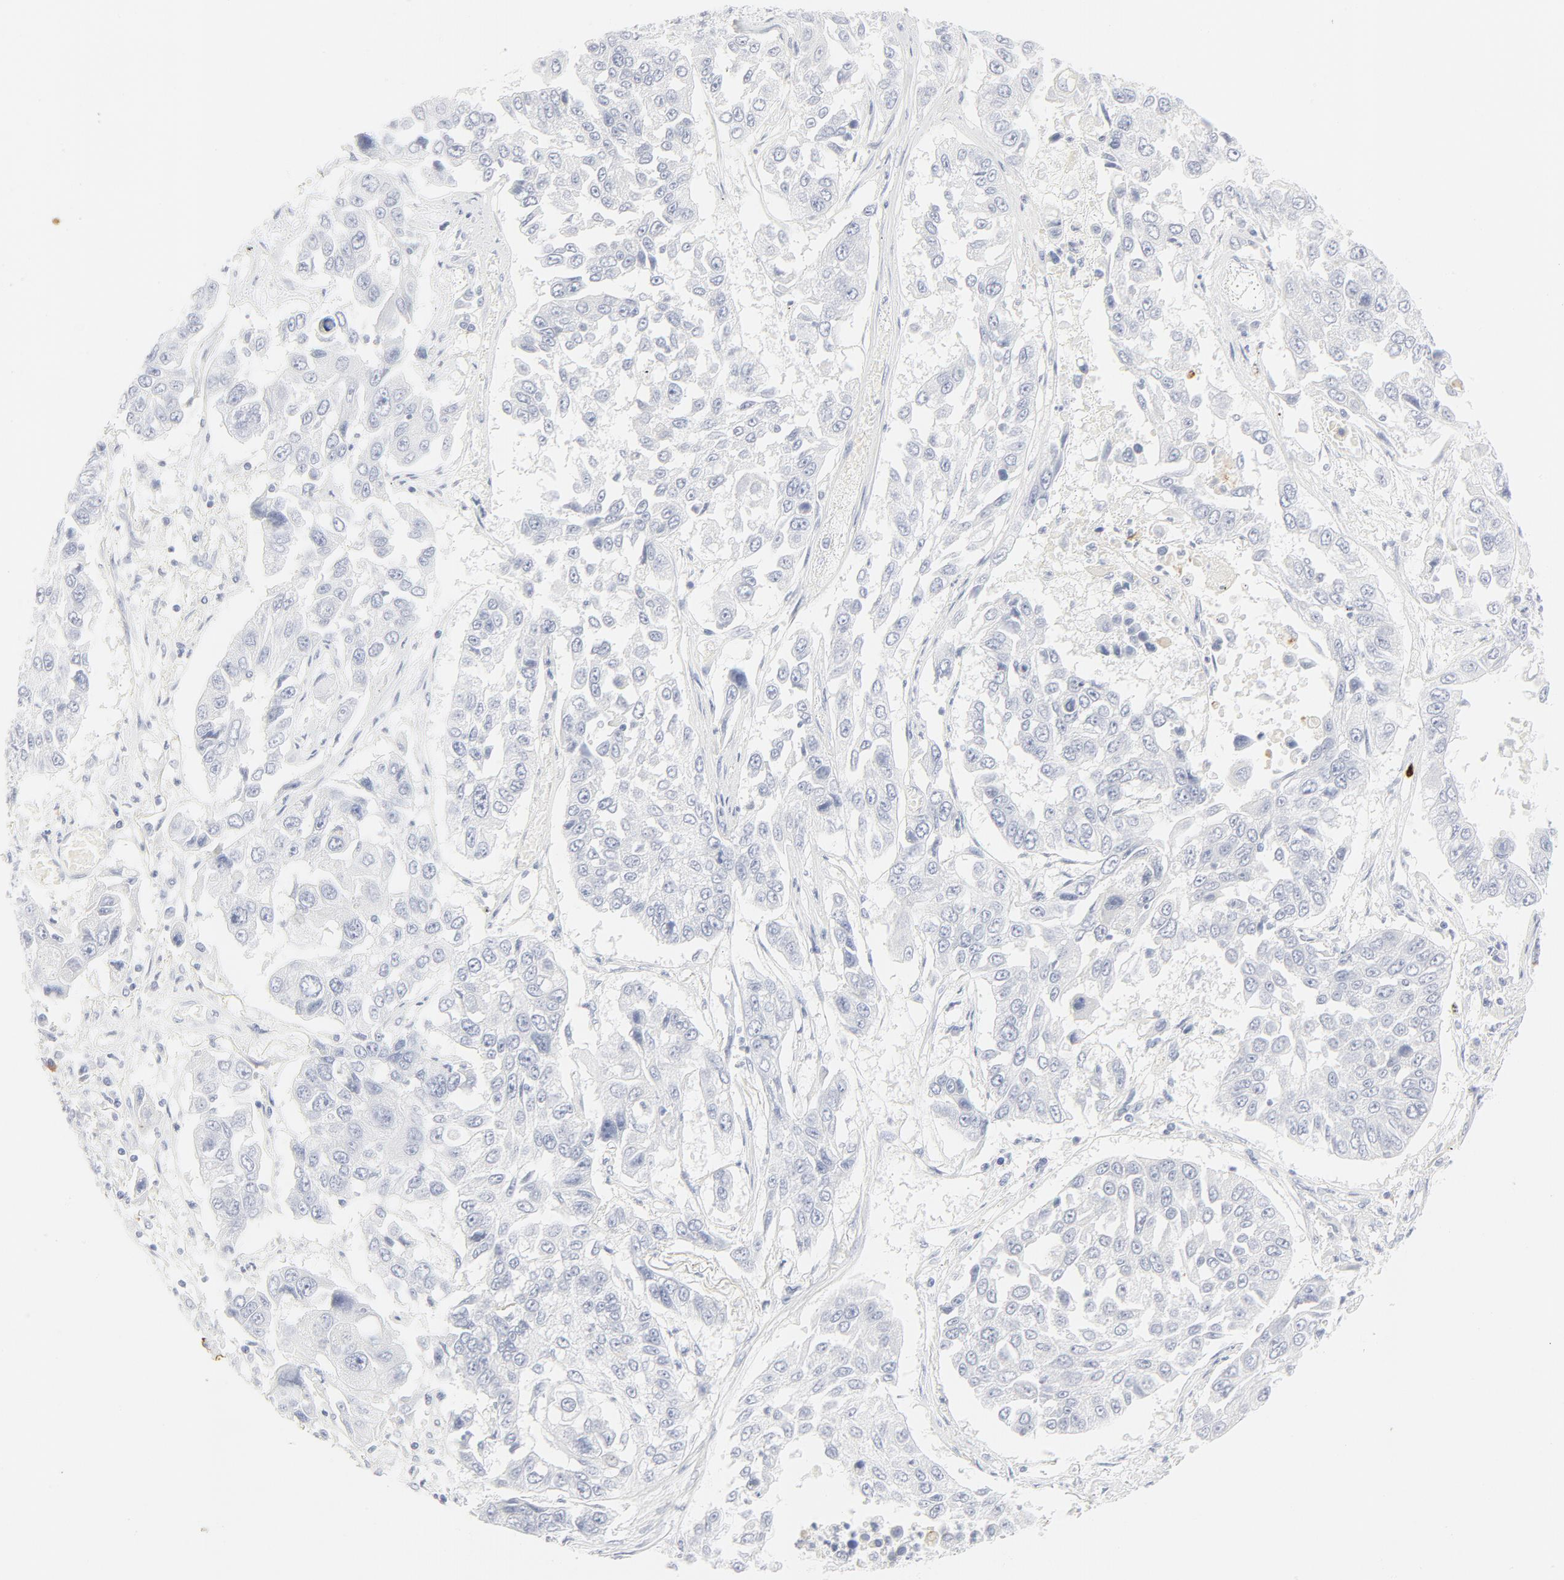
{"staining": {"intensity": "negative", "quantity": "none", "location": "none"}, "tissue": "lung cancer", "cell_type": "Tumor cells", "image_type": "cancer", "snomed": [{"axis": "morphology", "description": "Squamous cell carcinoma, NOS"}, {"axis": "topography", "description": "Lung"}], "caption": "The histopathology image exhibits no significant staining in tumor cells of lung cancer.", "gene": "CCR7", "patient": {"sex": "male", "age": 71}}